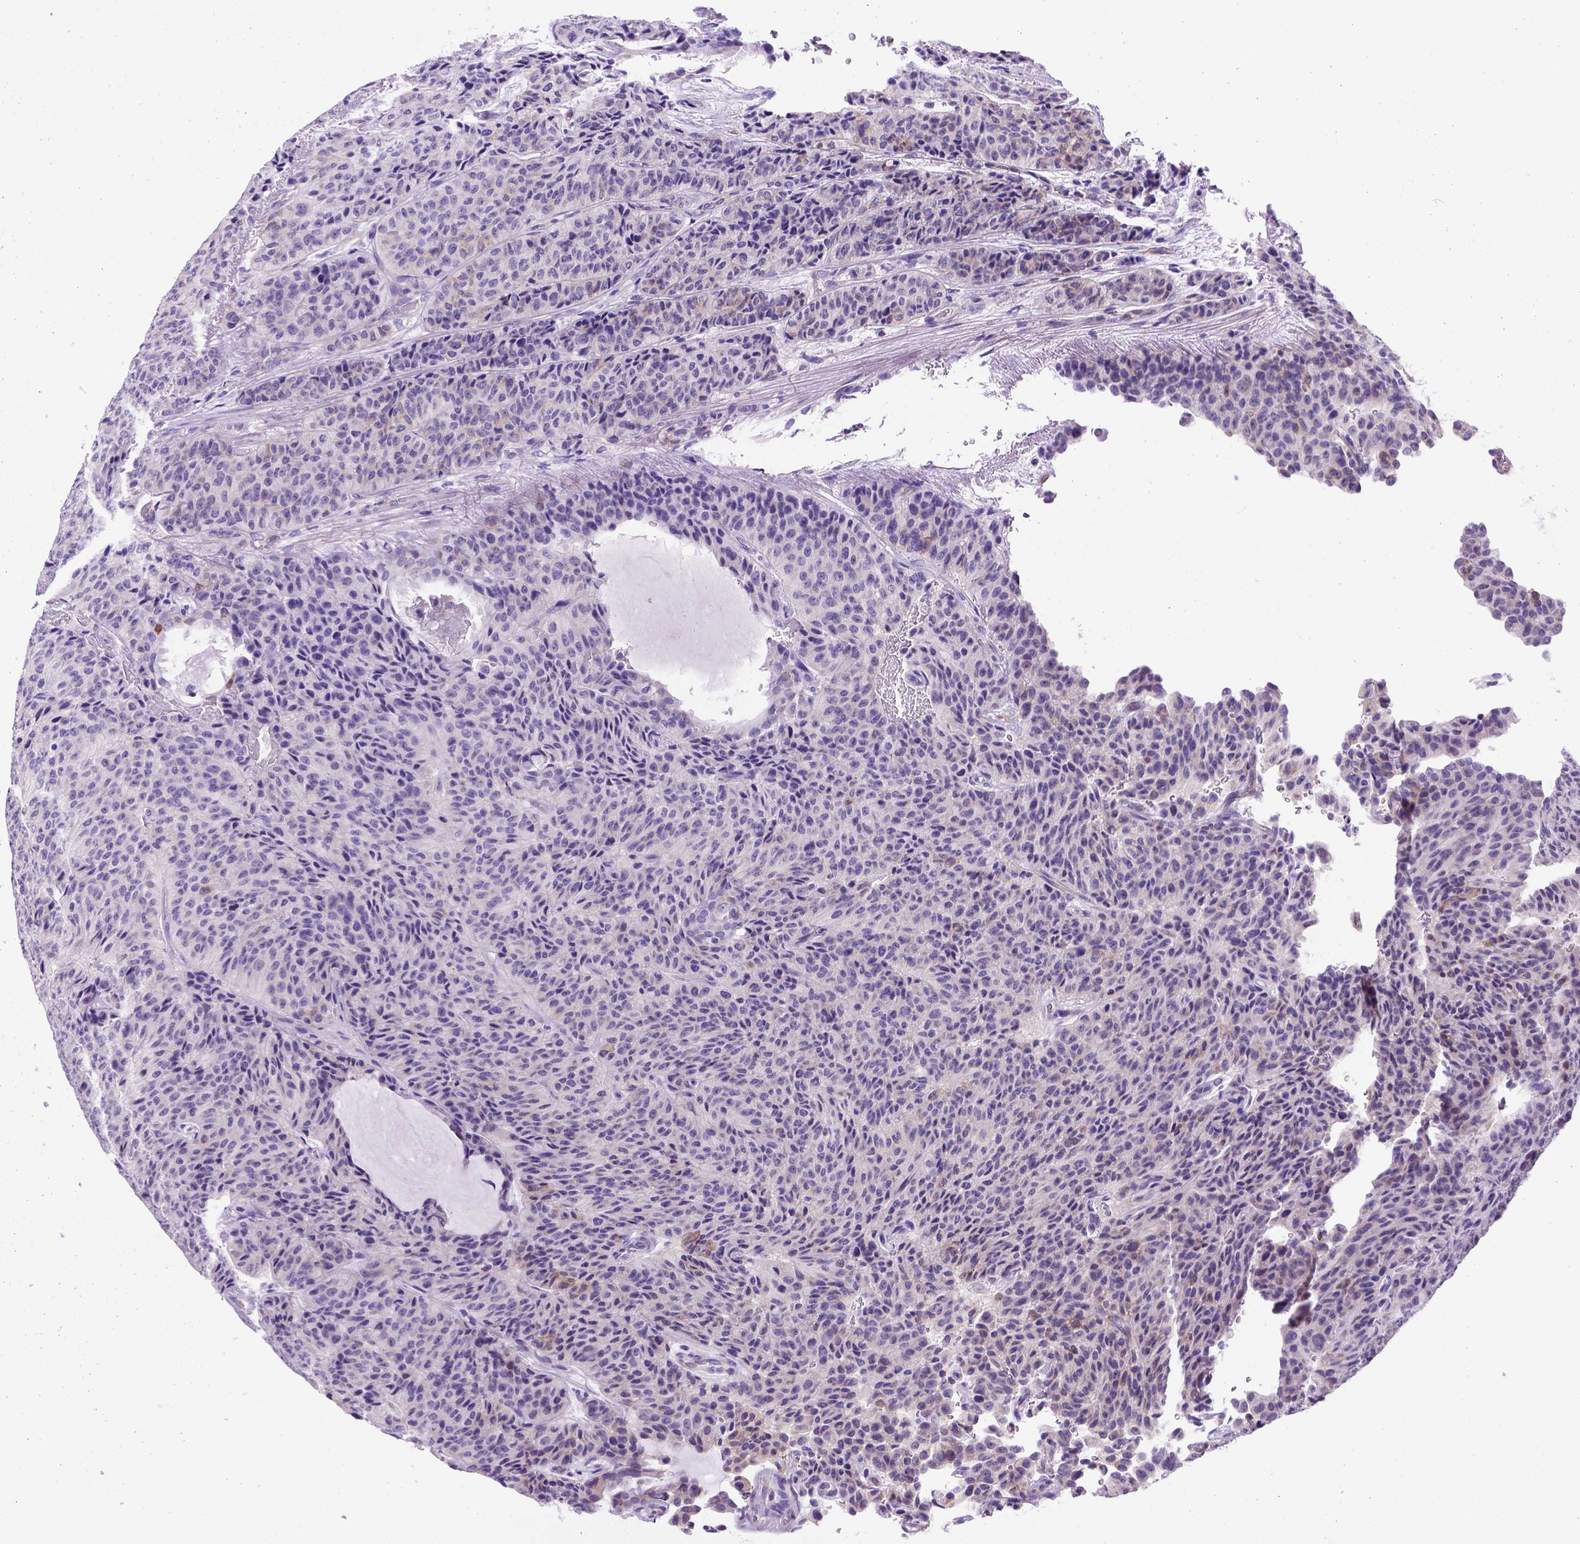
{"staining": {"intensity": "moderate", "quantity": "<25%", "location": "cytoplasmic/membranous"}, "tissue": "carcinoid", "cell_type": "Tumor cells", "image_type": "cancer", "snomed": [{"axis": "morphology", "description": "Carcinoid, malignant, NOS"}, {"axis": "topography", "description": "Lung"}], "caption": "Immunohistochemistry histopathology image of neoplastic tissue: carcinoid (malignant) stained using IHC reveals low levels of moderate protein expression localized specifically in the cytoplasmic/membranous of tumor cells, appearing as a cytoplasmic/membranous brown color.", "gene": "FOXI1", "patient": {"sex": "male", "age": 71}}